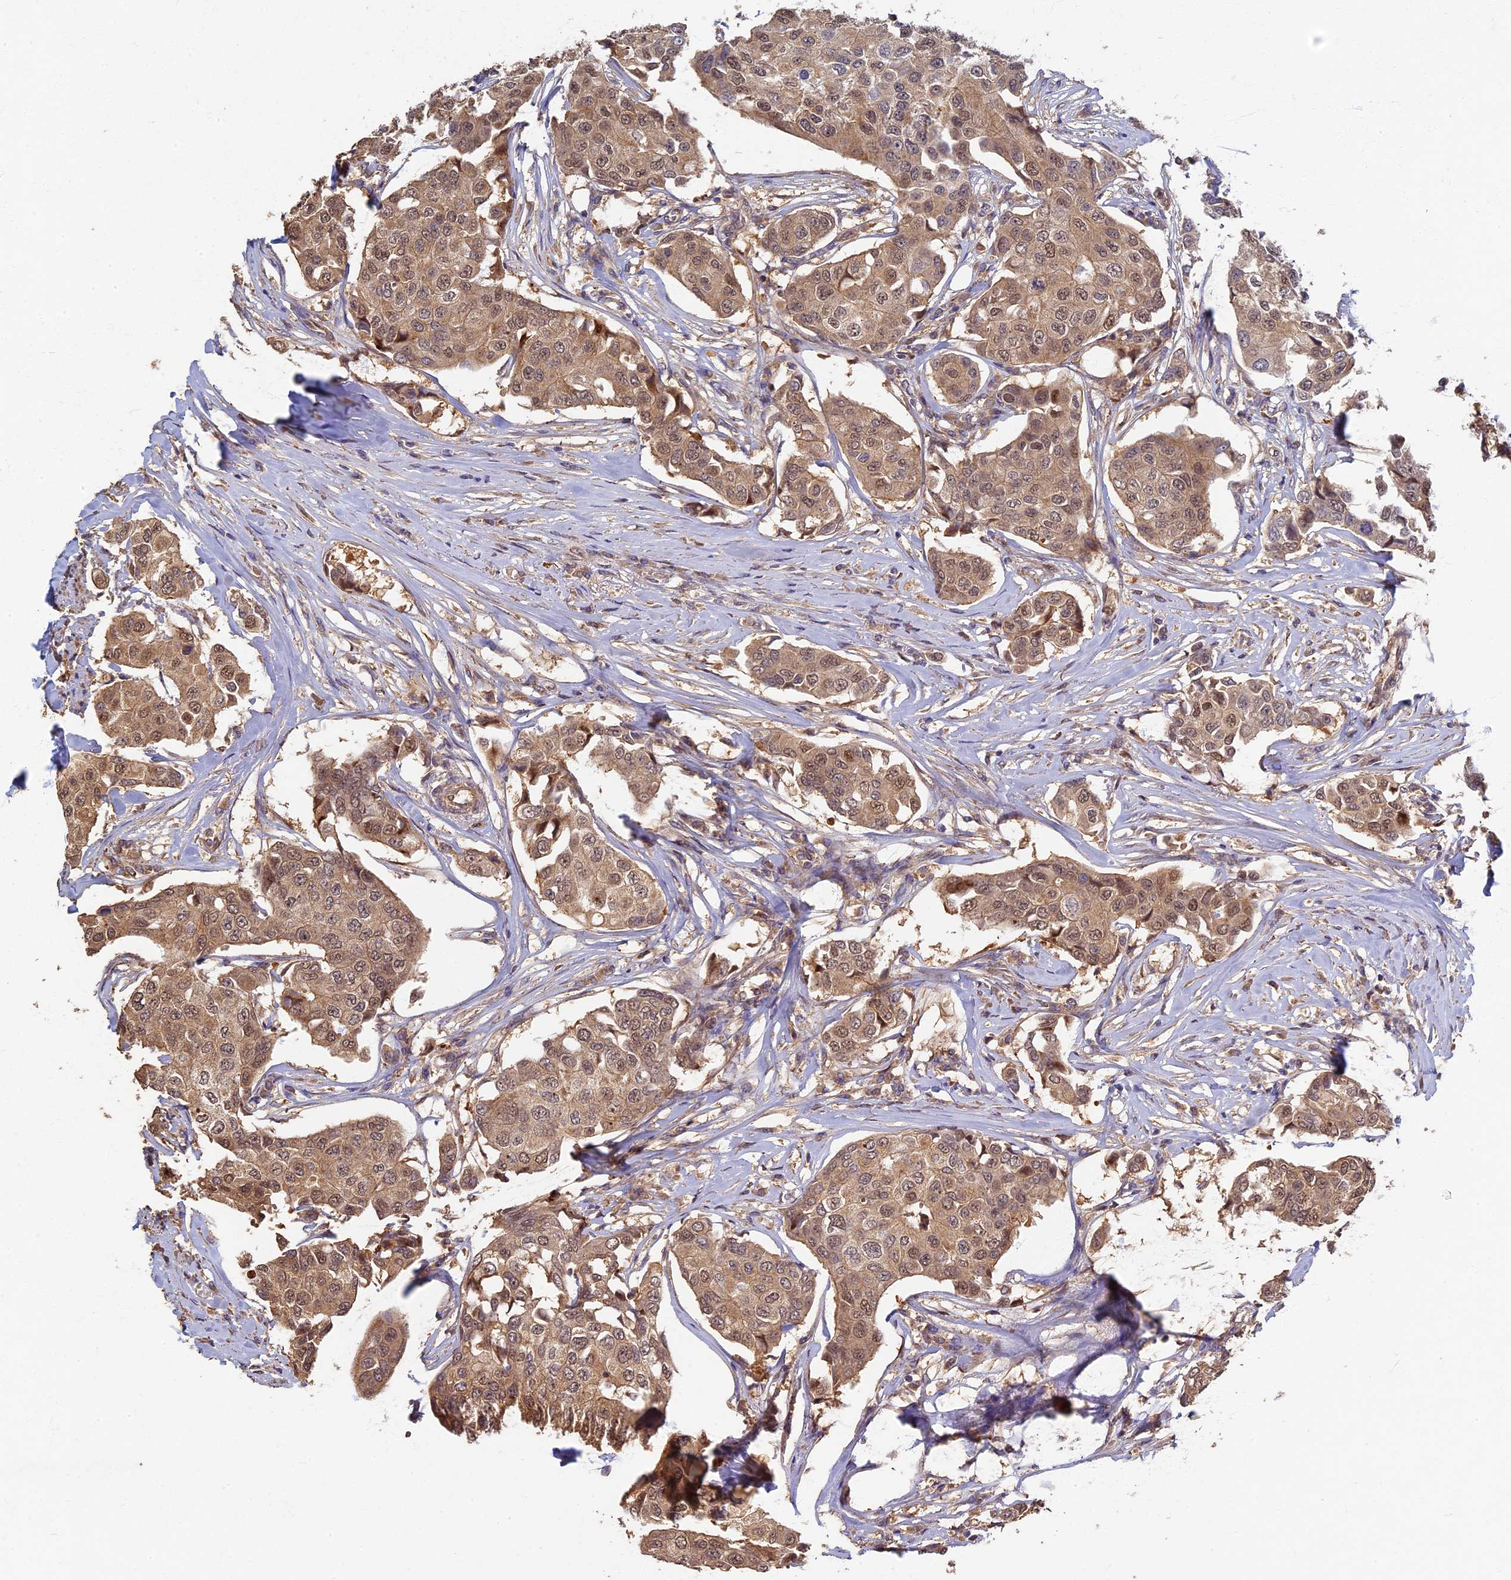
{"staining": {"intensity": "moderate", "quantity": ">75%", "location": "cytoplasmic/membranous,nuclear"}, "tissue": "breast cancer", "cell_type": "Tumor cells", "image_type": "cancer", "snomed": [{"axis": "morphology", "description": "Duct carcinoma"}, {"axis": "topography", "description": "Breast"}], "caption": "Breast cancer (invasive ductal carcinoma) stained with a brown dye displays moderate cytoplasmic/membranous and nuclear positive staining in approximately >75% of tumor cells.", "gene": "RSPH3", "patient": {"sex": "female", "age": 80}}